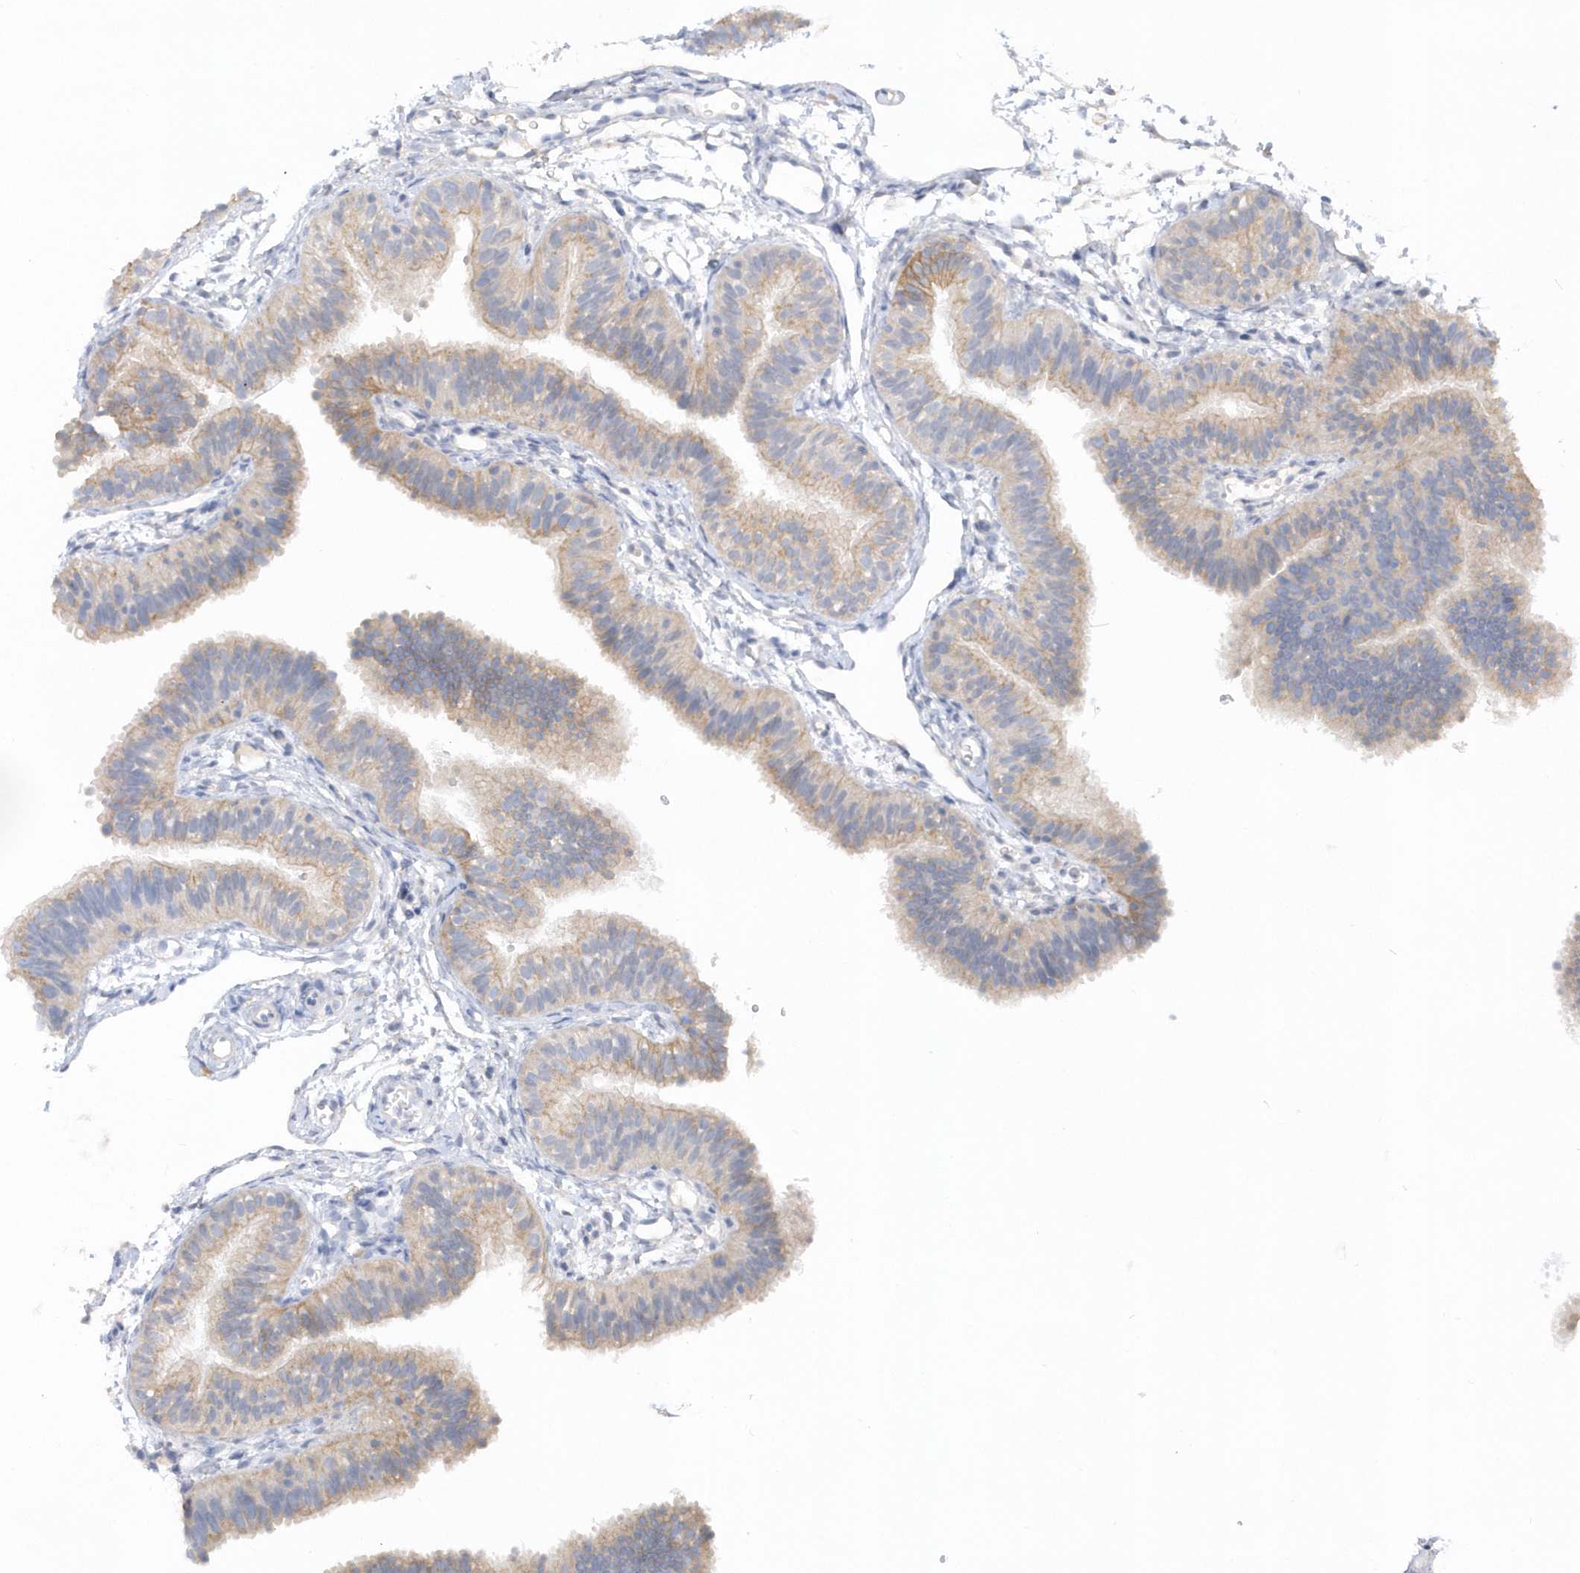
{"staining": {"intensity": "moderate", "quantity": "25%-75%", "location": "cytoplasmic/membranous"}, "tissue": "fallopian tube", "cell_type": "Glandular cells", "image_type": "normal", "snomed": [{"axis": "morphology", "description": "Normal tissue, NOS"}, {"axis": "topography", "description": "Fallopian tube"}], "caption": "Immunohistochemical staining of benign fallopian tube exhibits 25%-75% levels of moderate cytoplasmic/membranous protein staining in approximately 25%-75% of glandular cells.", "gene": "RPEL1", "patient": {"sex": "female", "age": 35}}